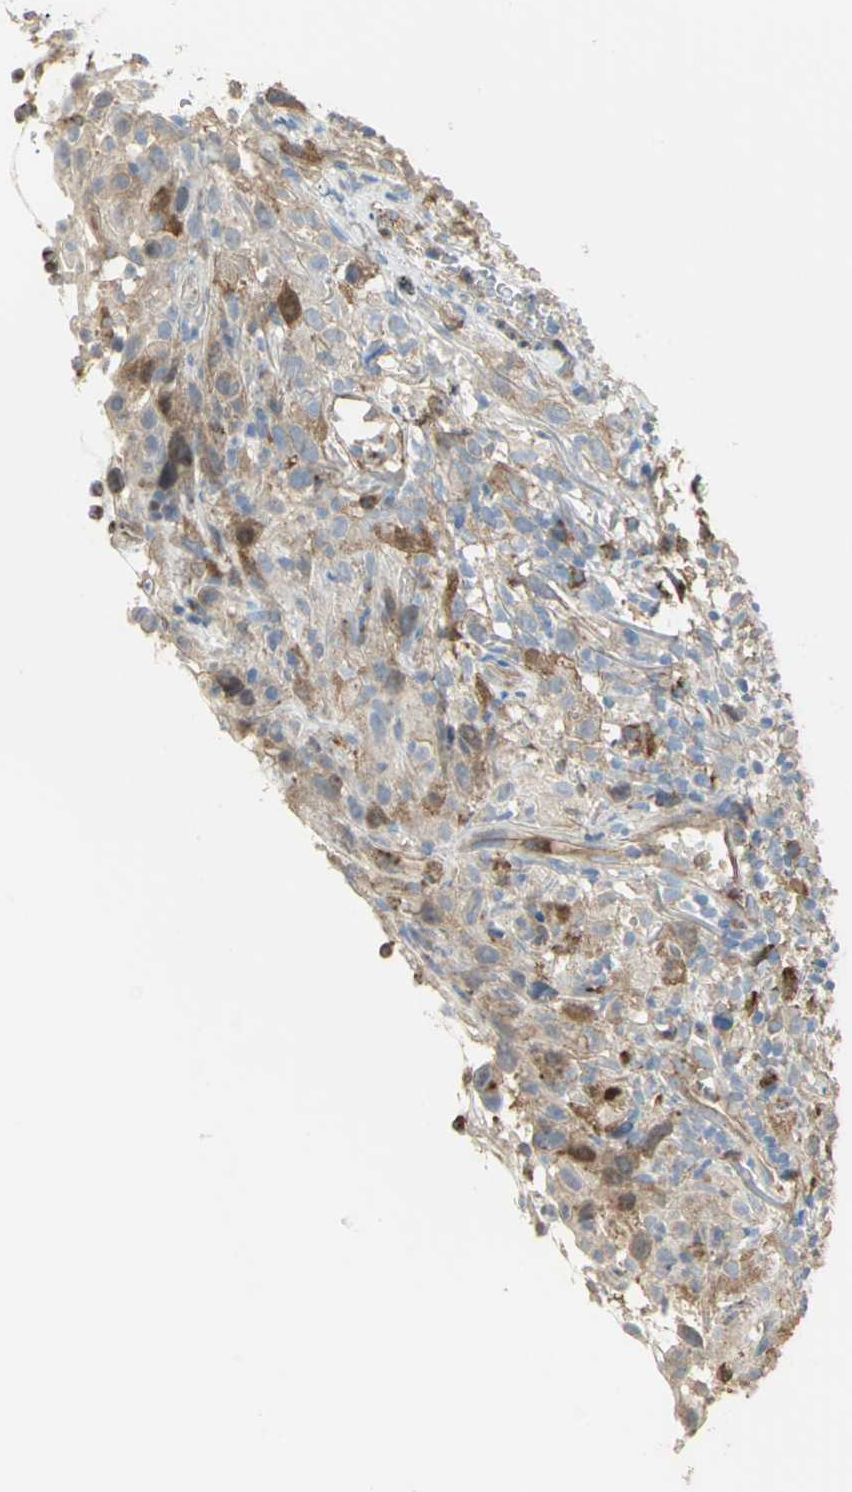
{"staining": {"intensity": "strong", "quantity": "<25%", "location": "cytoplasmic/membranous"}, "tissue": "thyroid cancer", "cell_type": "Tumor cells", "image_type": "cancer", "snomed": [{"axis": "morphology", "description": "Carcinoma, NOS"}, {"axis": "topography", "description": "Thyroid gland"}], "caption": "About <25% of tumor cells in thyroid cancer reveal strong cytoplasmic/membranous protein staining as visualized by brown immunohistochemical staining.", "gene": "DLGAP5", "patient": {"sex": "female", "age": 77}}